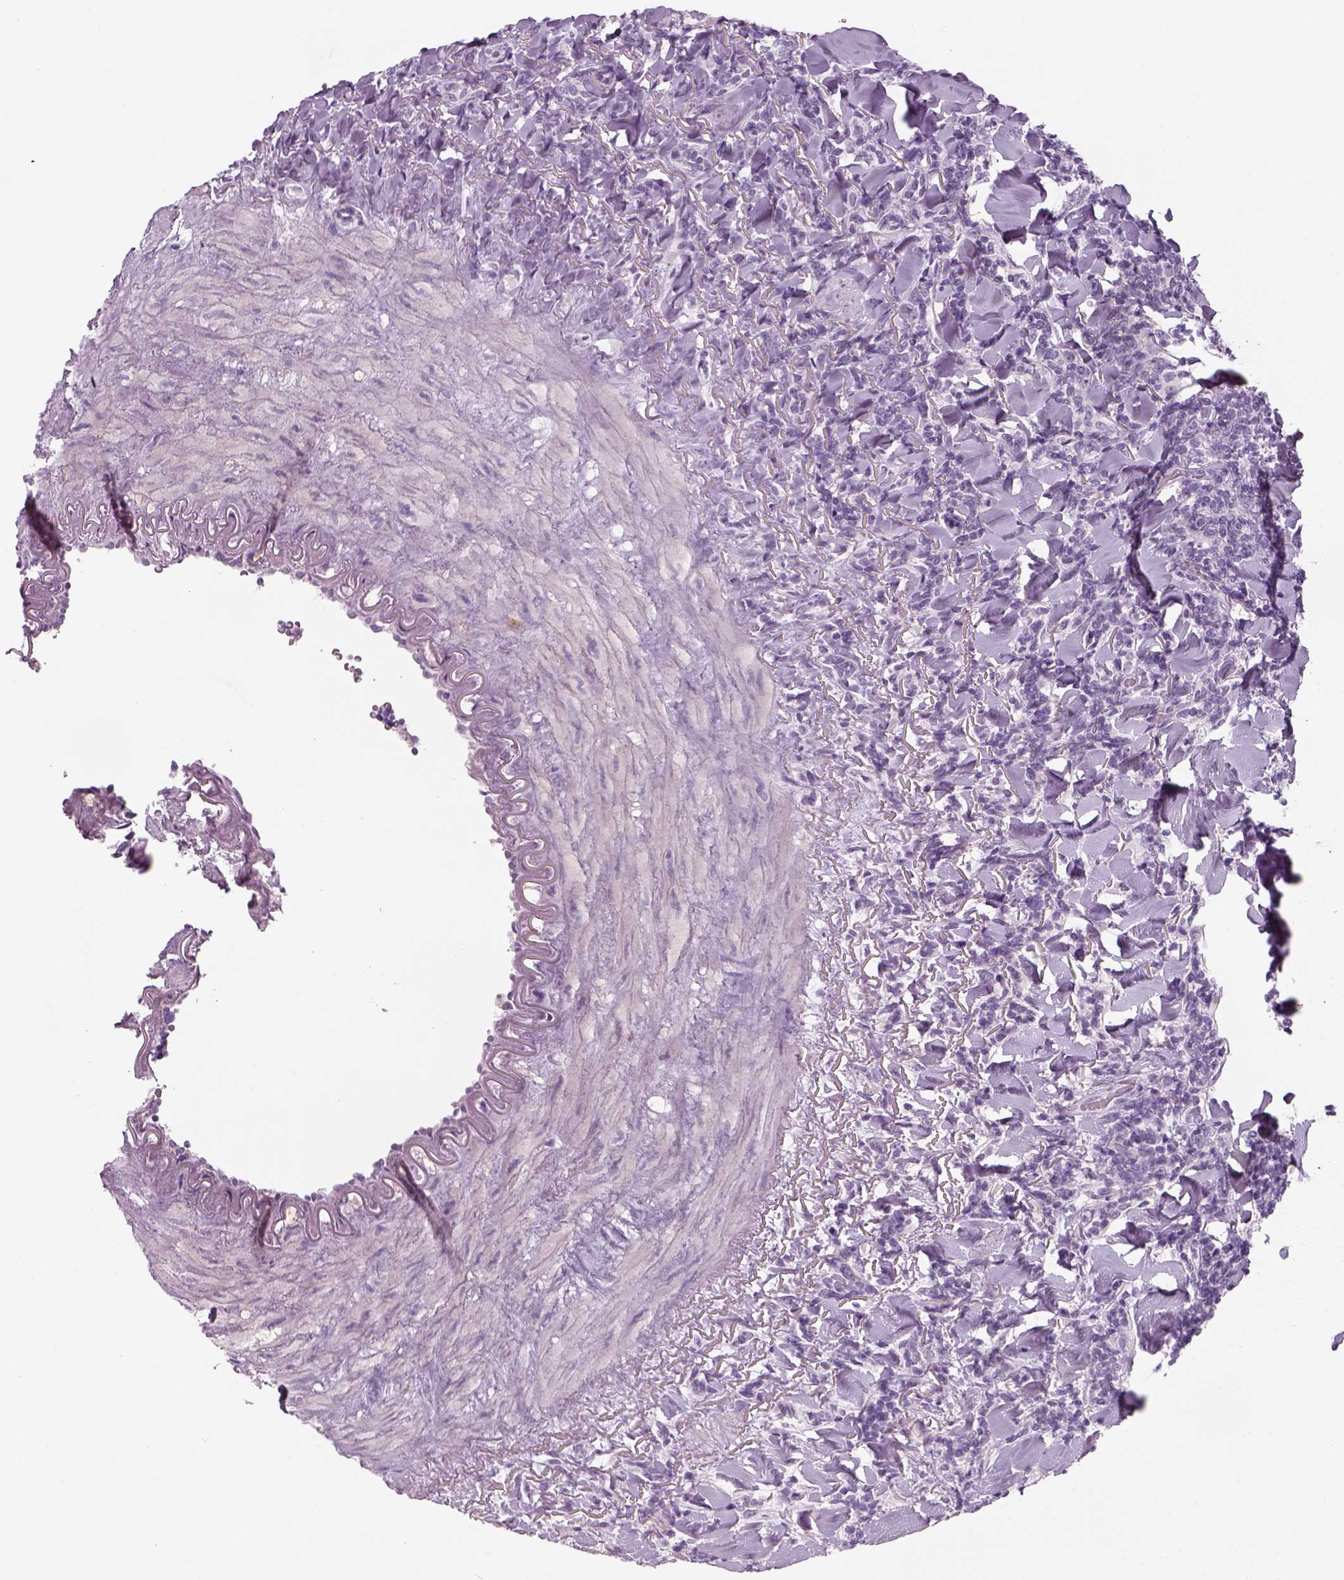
{"staining": {"intensity": "negative", "quantity": "none", "location": "none"}, "tissue": "lymphoma", "cell_type": "Tumor cells", "image_type": "cancer", "snomed": [{"axis": "morphology", "description": "Malignant lymphoma, non-Hodgkin's type, Low grade"}, {"axis": "topography", "description": "Lymph node"}], "caption": "Immunohistochemistry photomicrograph of lymphoma stained for a protein (brown), which shows no staining in tumor cells.", "gene": "MDH1B", "patient": {"sex": "female", "age": 56}}